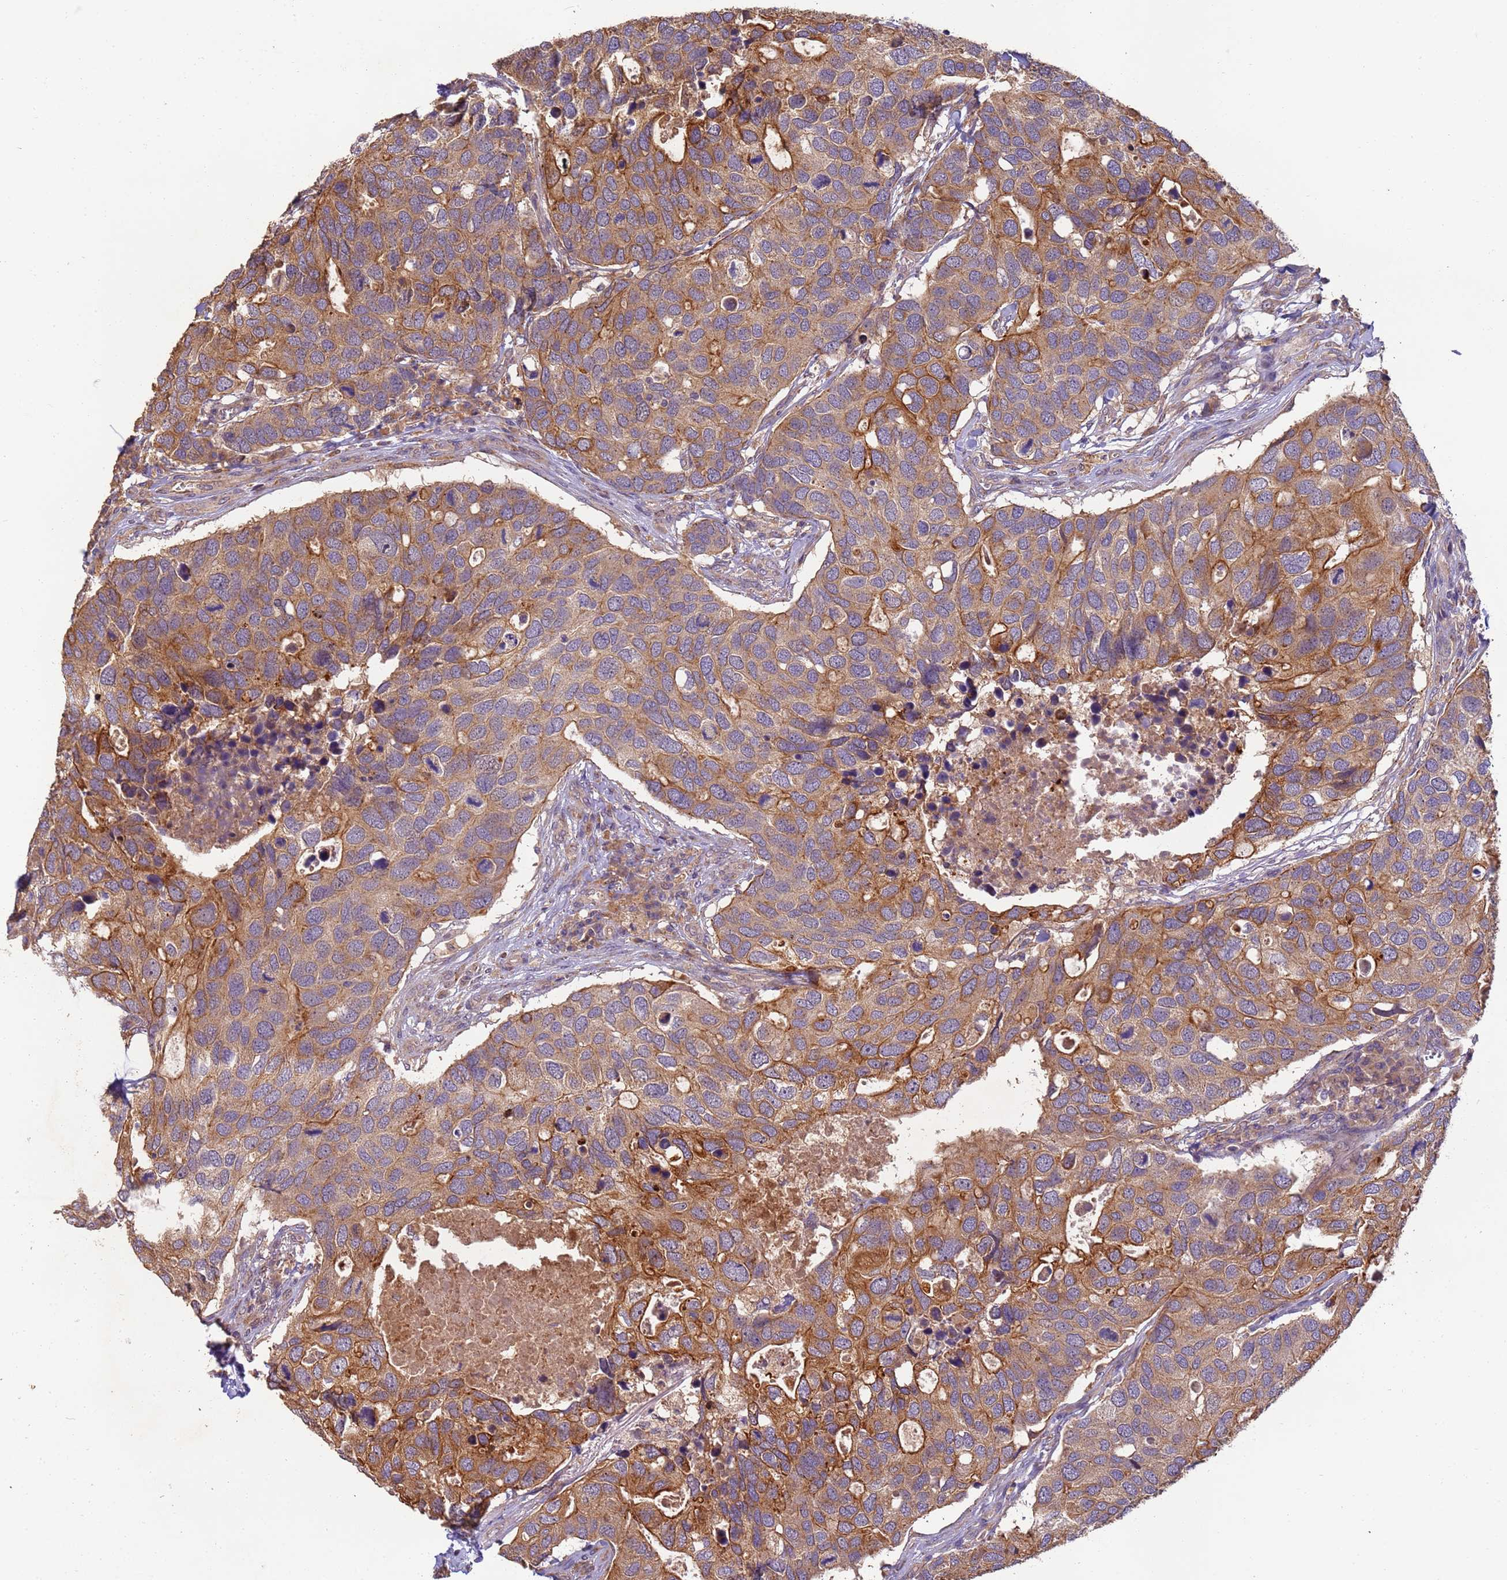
{"staining": {"intensity": "moderate", "quantity": ">75%", "location": "cytoplasmic/membranous"}, "tissue": "breast cancer", "cell_type": "Tumor cells", "image_type": "cancer", "snomed": [{"axis": "morphology", "description": "Duct carcinoma"}, {"axis": "topography", "description": "Breast"}], "caption": "Immunohistochemical staining of human breast cancer exhibits medium levels of moderate cytoplasmic/membranous positivity in about >75% of tumor cells. (IHC, brightfield microscopy, high magnification).", "gene": "TIGAR", "patient": {"sex": "female", "age": 83}}